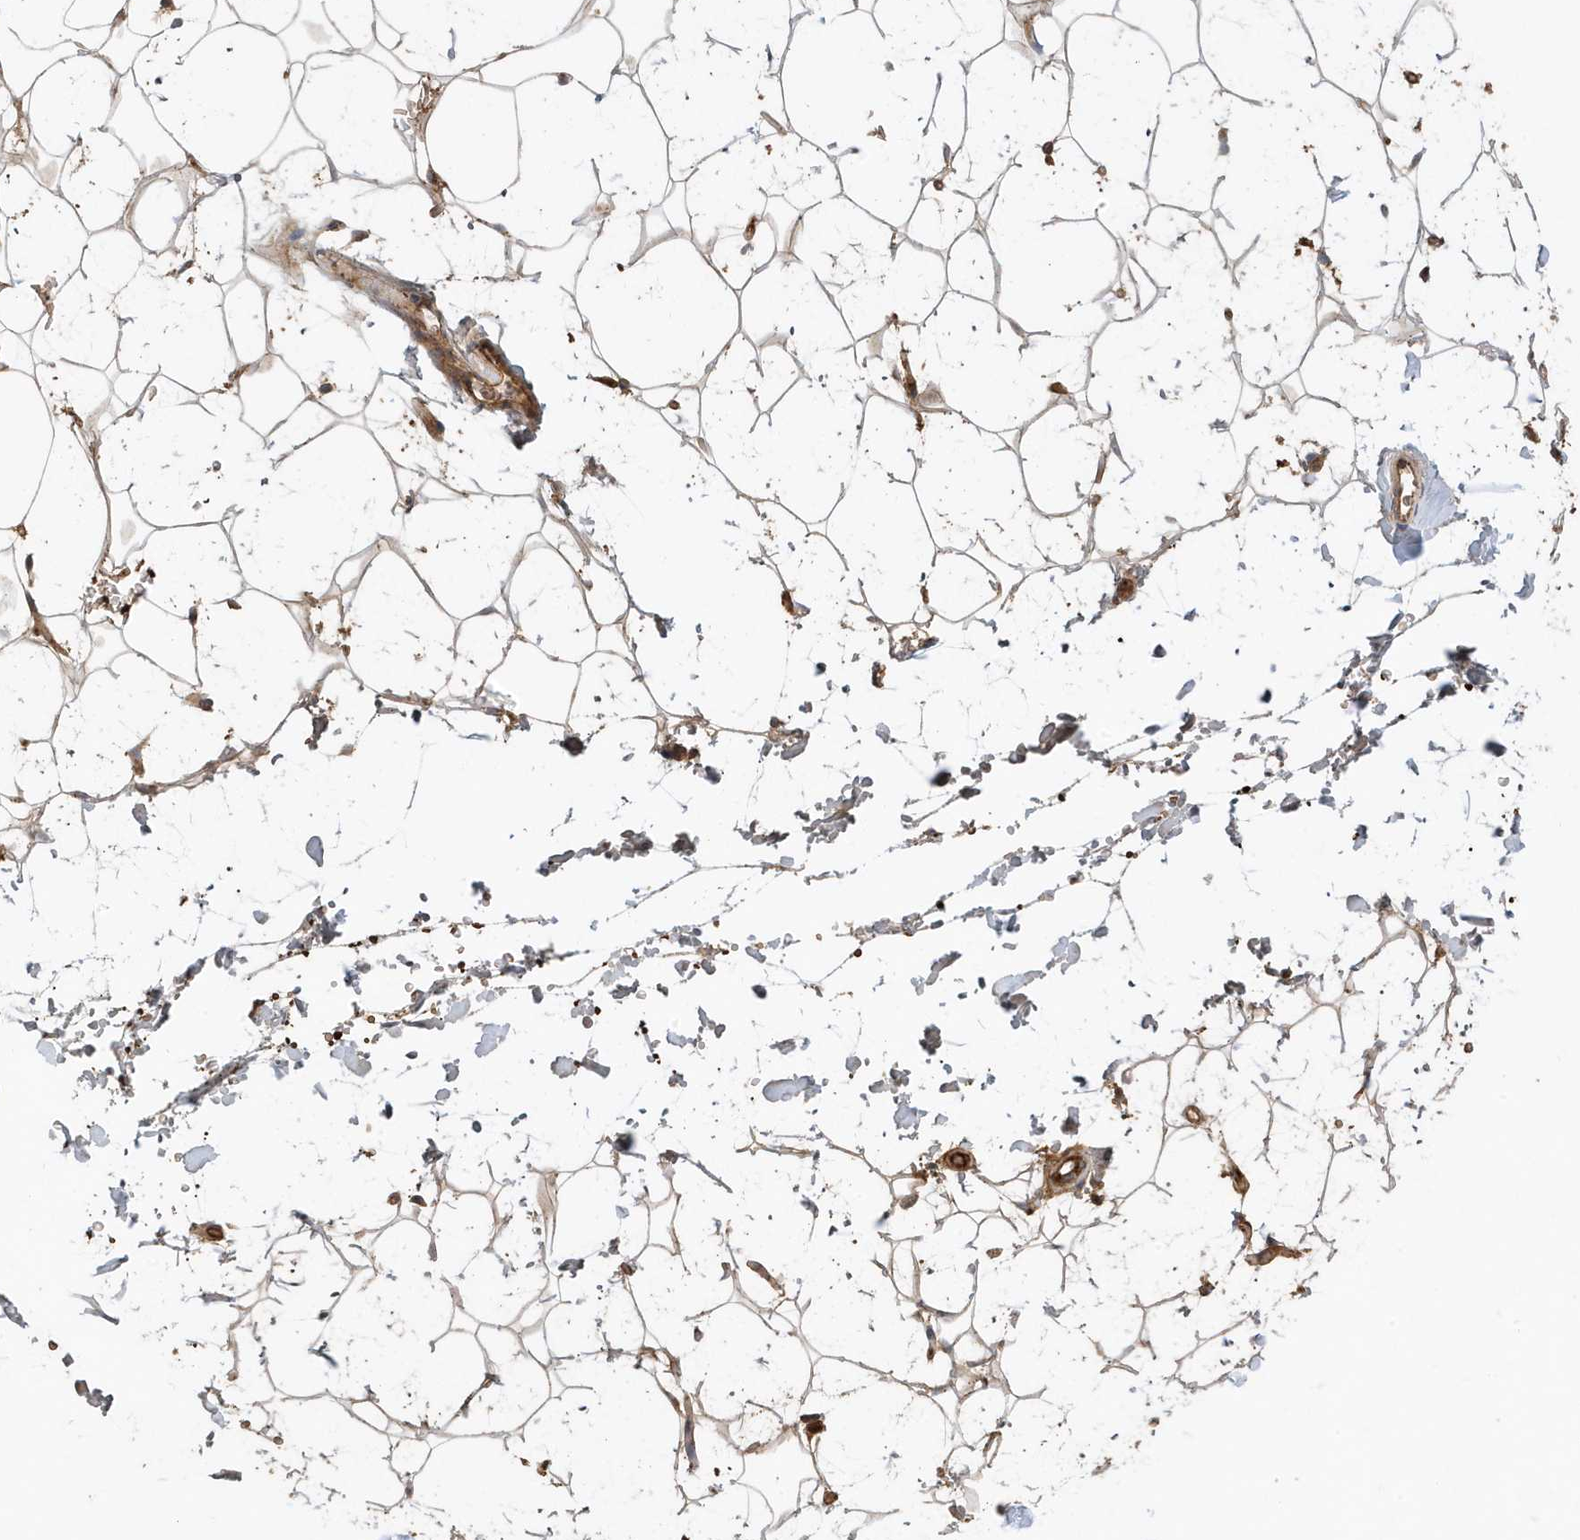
{"staining": {"intensity": "moderate", "quantity": ">75%", "location": "cytoplasmic/membranous"}, "tissue": "adipose tissue", "cell_type": "Adipocytes", "image_type": "normal", "snomed": [{"axis": "morphology", "description": "Normal tissue, NOS"}, {"axis": "topography", "description": "Breast"}], "caption": "The photomicrograph reveals a brown stain indicating the presence of a protein in the cytoplasmic/membranous of adipocytes in adipose tissue.", "gene": "FYCO1", "patient": {"sex": "female", "age": 26}}